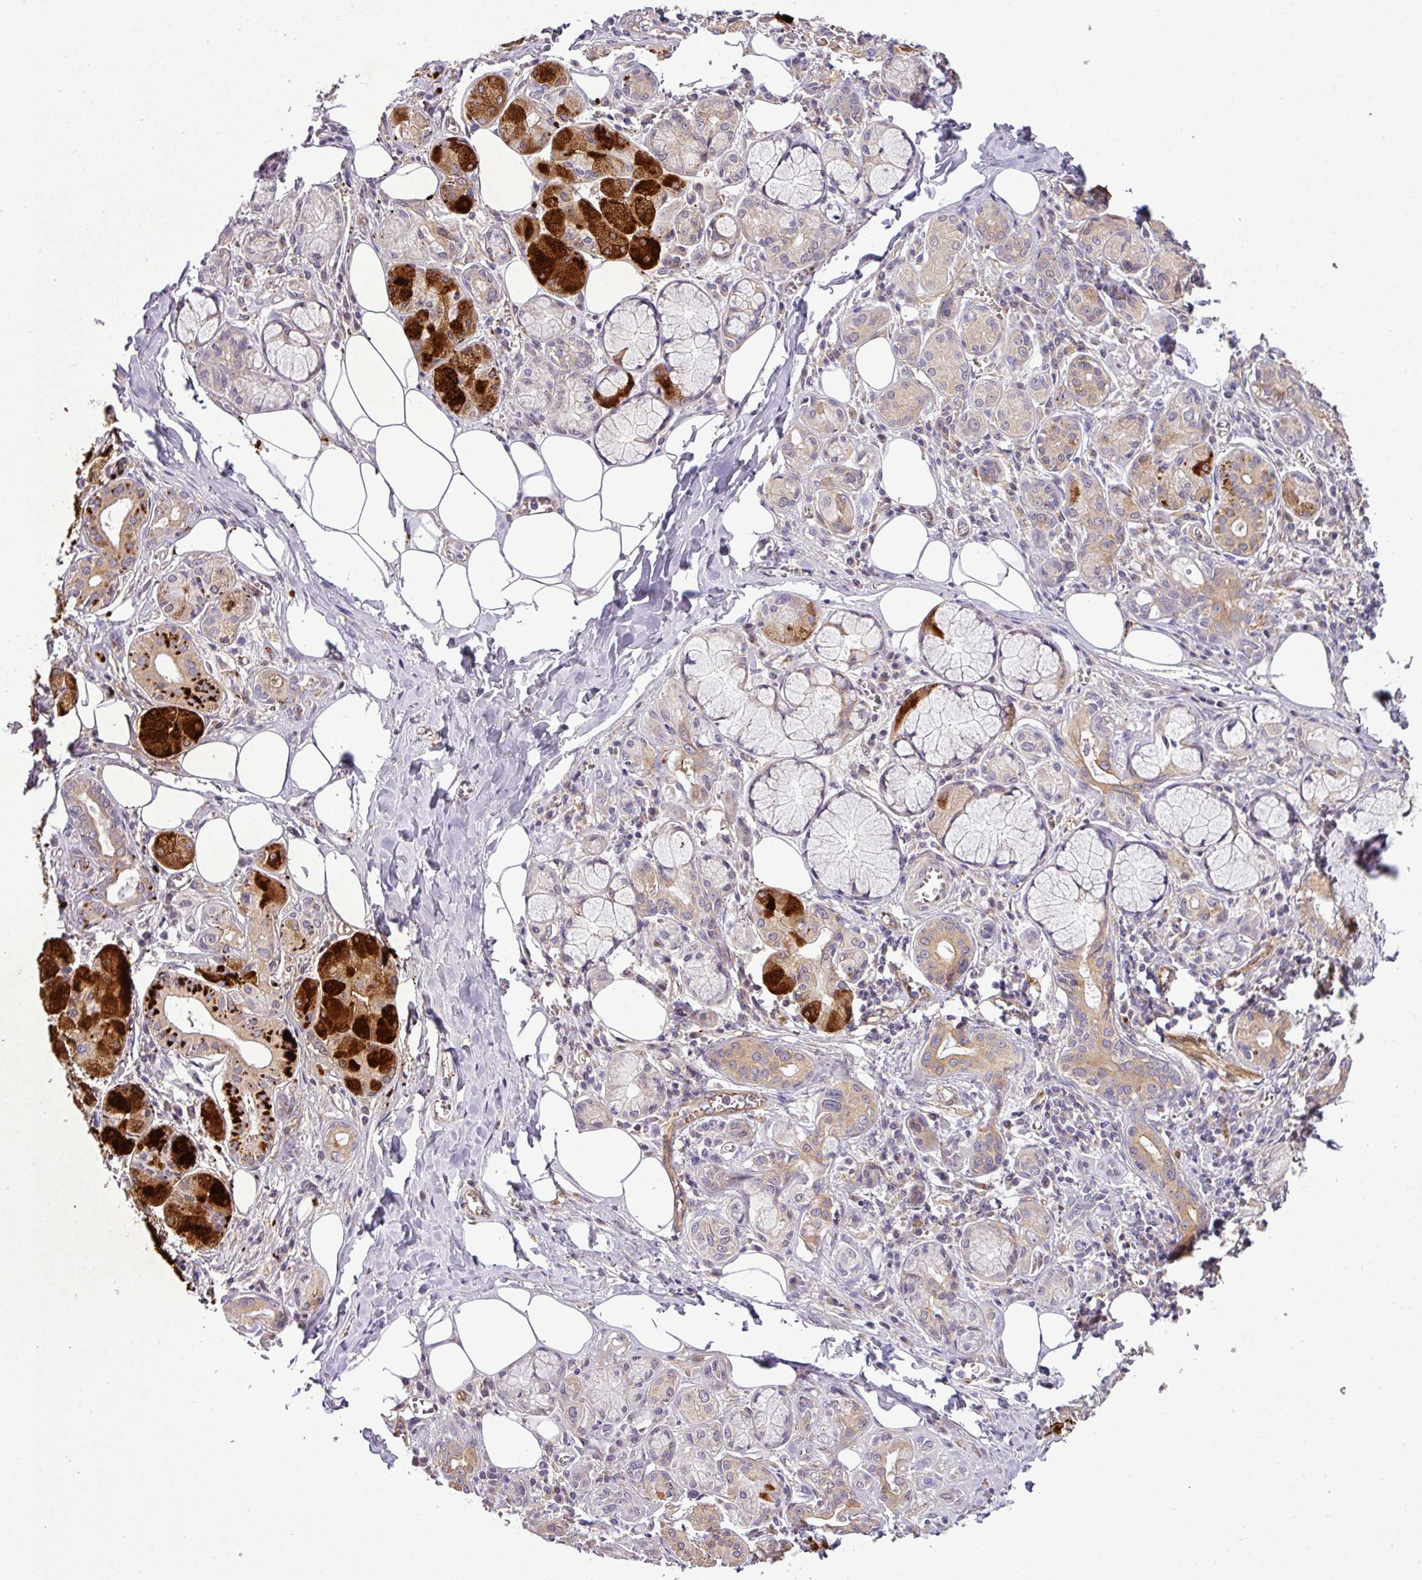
{"staining": {"intensity": "strong", "quantity": "25%-75%", "location": "cytoplasmic/membranous"}, "tissue": "salivary gland", "cell_type": "Glandular cells", "image_type": "normal", "snomed": [{"axis": "morphology", "description": "Normal tissue, NOS"}, {"axis": "topography", "description": "Salivary gland"}], "caption": "Immunohistochemical staining of benign human salivary gland reveals strong cytoplasmic/membranous protein expression in approximately 25%-75% of glandular cells. The staining was performed using DAB to visualize the protein expression in brown, while the nuclei were stained in blue with hematoxylin (Magnification: 20x).", "gene": "XIAP", "patient": {"sex": "male", "age": 74}}